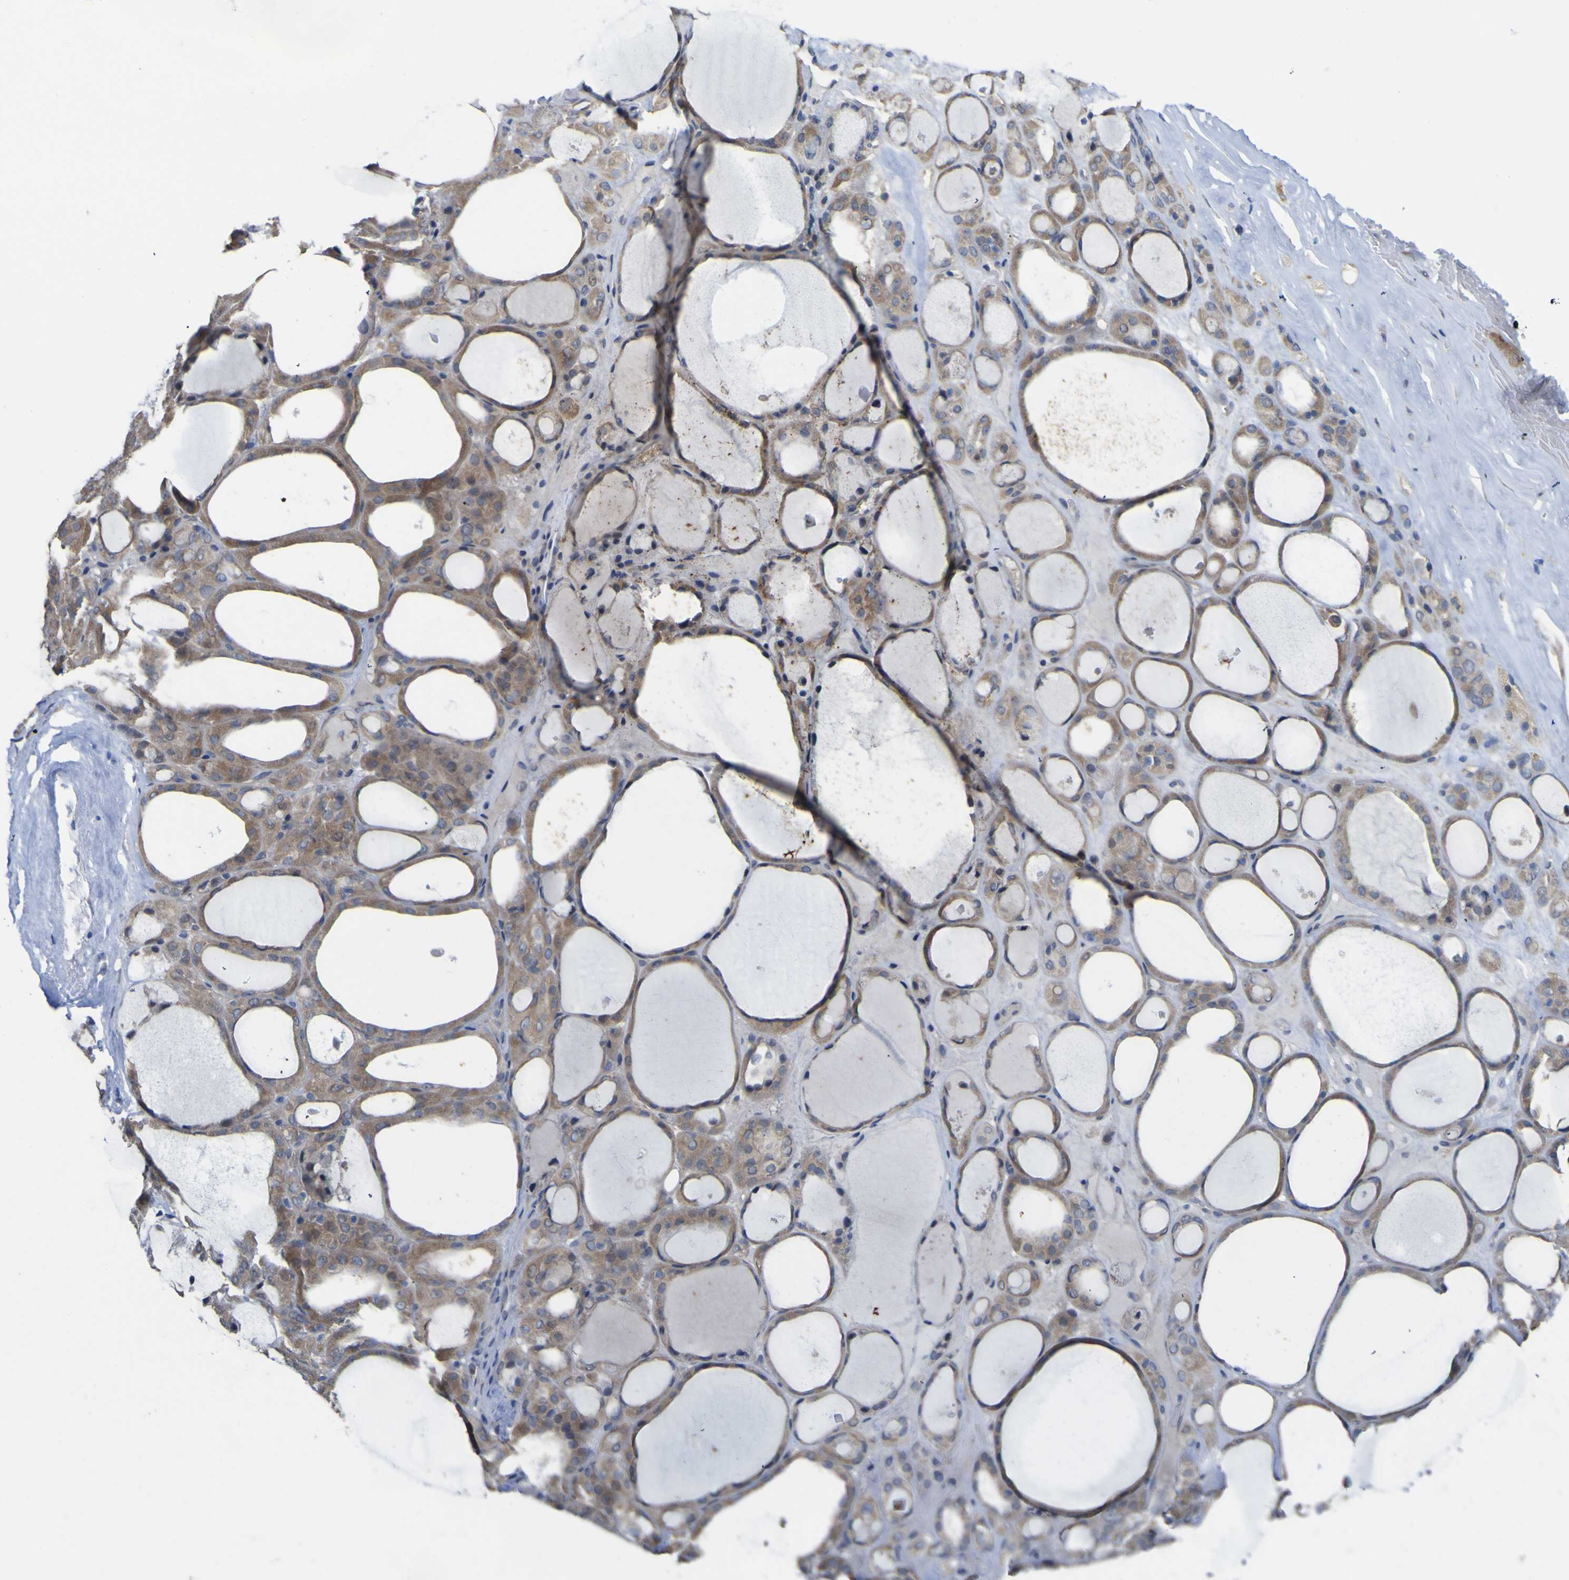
{"staining": {"intensity": "weak", "quantity": ">75%", "location": "cytoplasmic/membranous"}, "tissue": "thyroid gland", "cell_type": "Glandular cells", "image_type": "normal", "snomed": [{"axis": "morphology", "description": "Normal tissue, NOS"}, {"axis": "morphology", "description": "Carcinoma, NOS"}, {"axis": "topography", "description": "Thyroid gland"}], "caption": "Human thyroid gland stained for a protein (brown) displays weak cytoplasmic/membranous positive staining in about >75% of glandular cells.", "gene": "TNFRSF11A", "patient": {"sex": "female", "age": 86}}